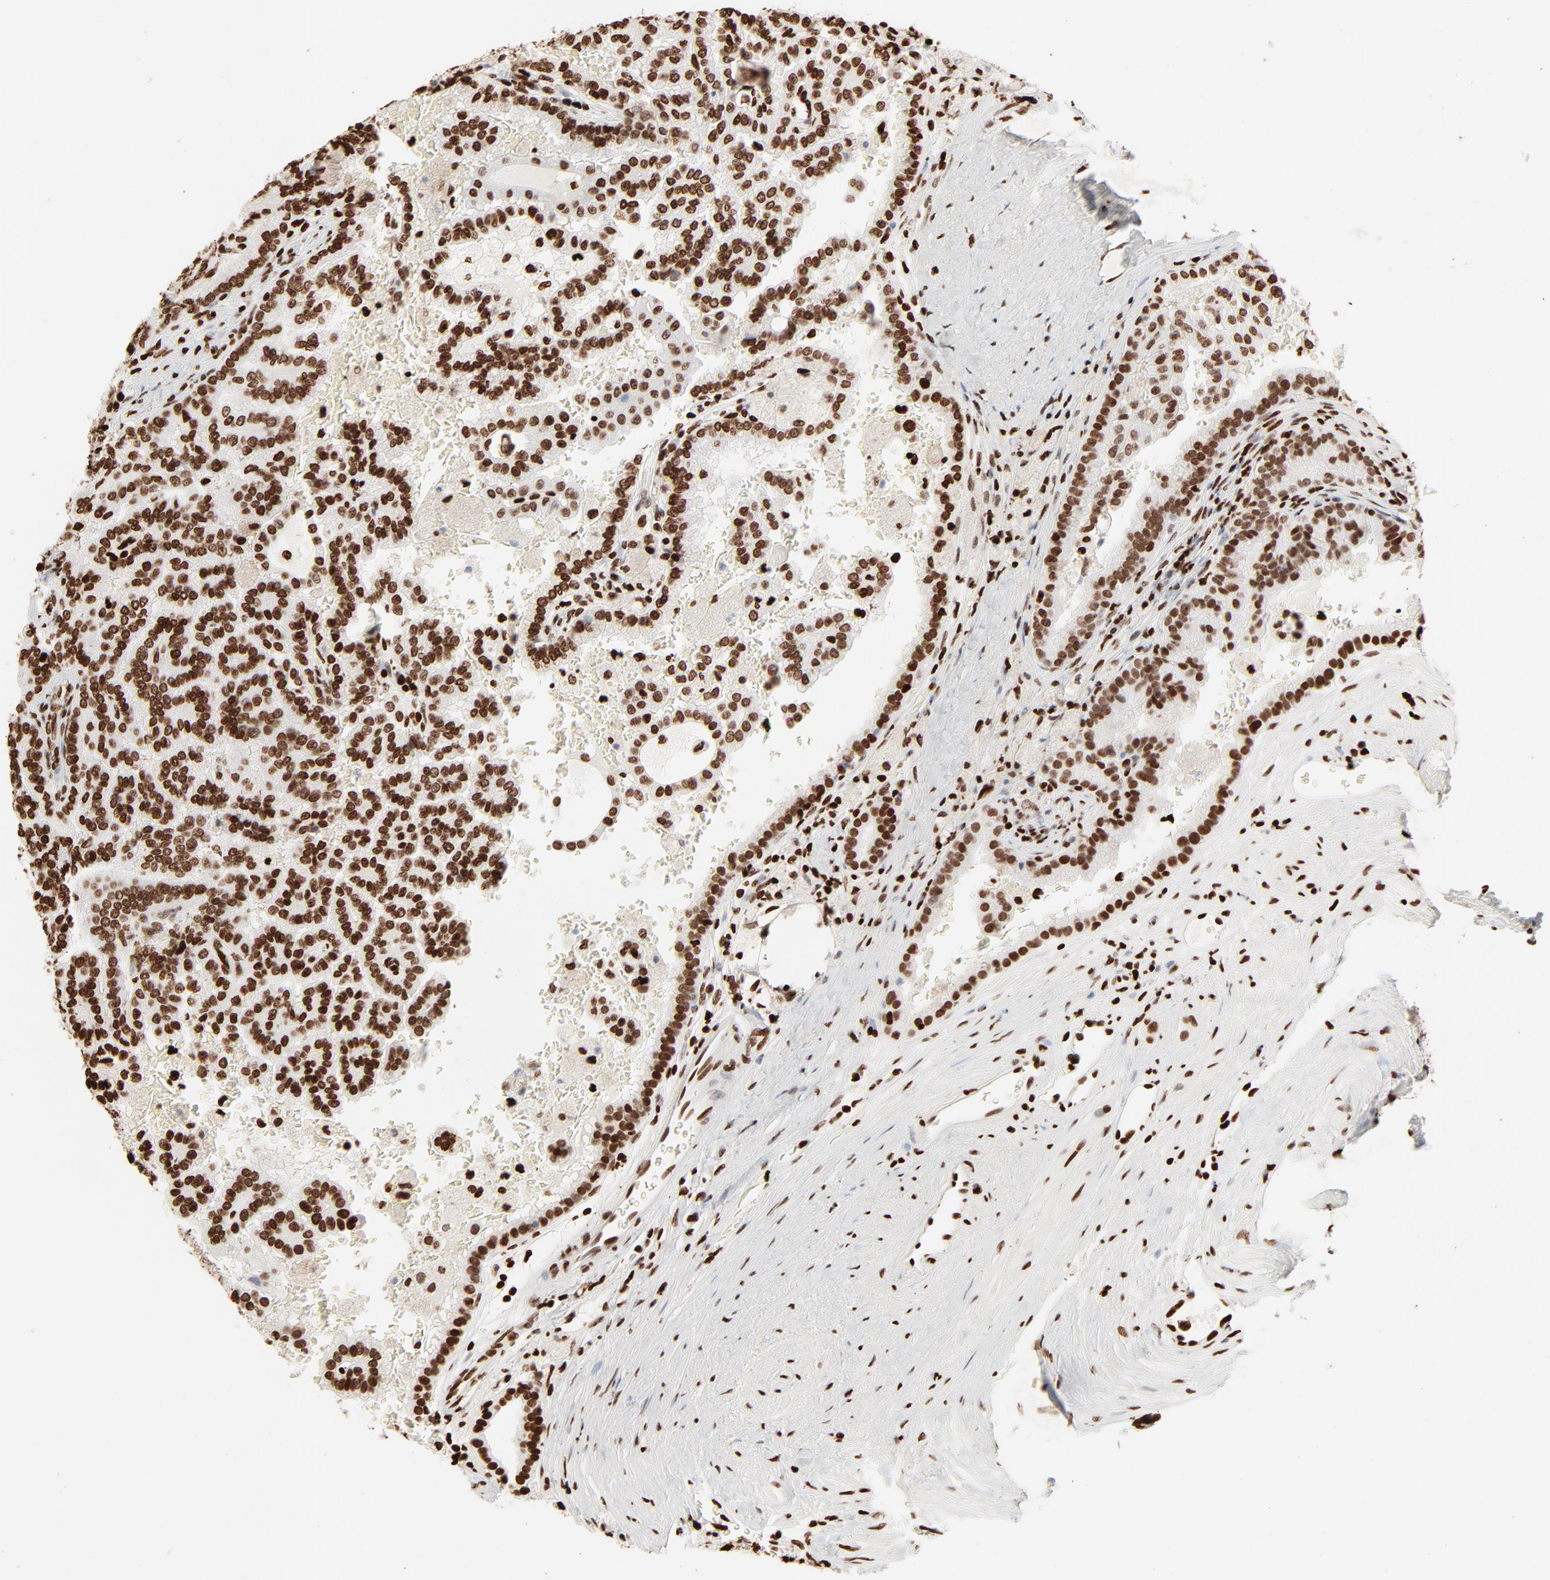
{"staining": {"intensity": "strong", "quantity": ">75%", "location": "nuclear"}, "tissue": "renal cancer", "cell_type": "Tumor cells", "image_type": "cancer", "snomed": [{"axis": "morphology", "description": "Adenocarcinoma, NOS"}, {"axis": "topography", "description": "Kidney"}], "caption": "Tumor cells exhibit strong nuclear expression in about >75% of cells in adenocarcinoma (renal).", "gene": "HMGB2", "patient": {"sex": "male", "age": 61}}